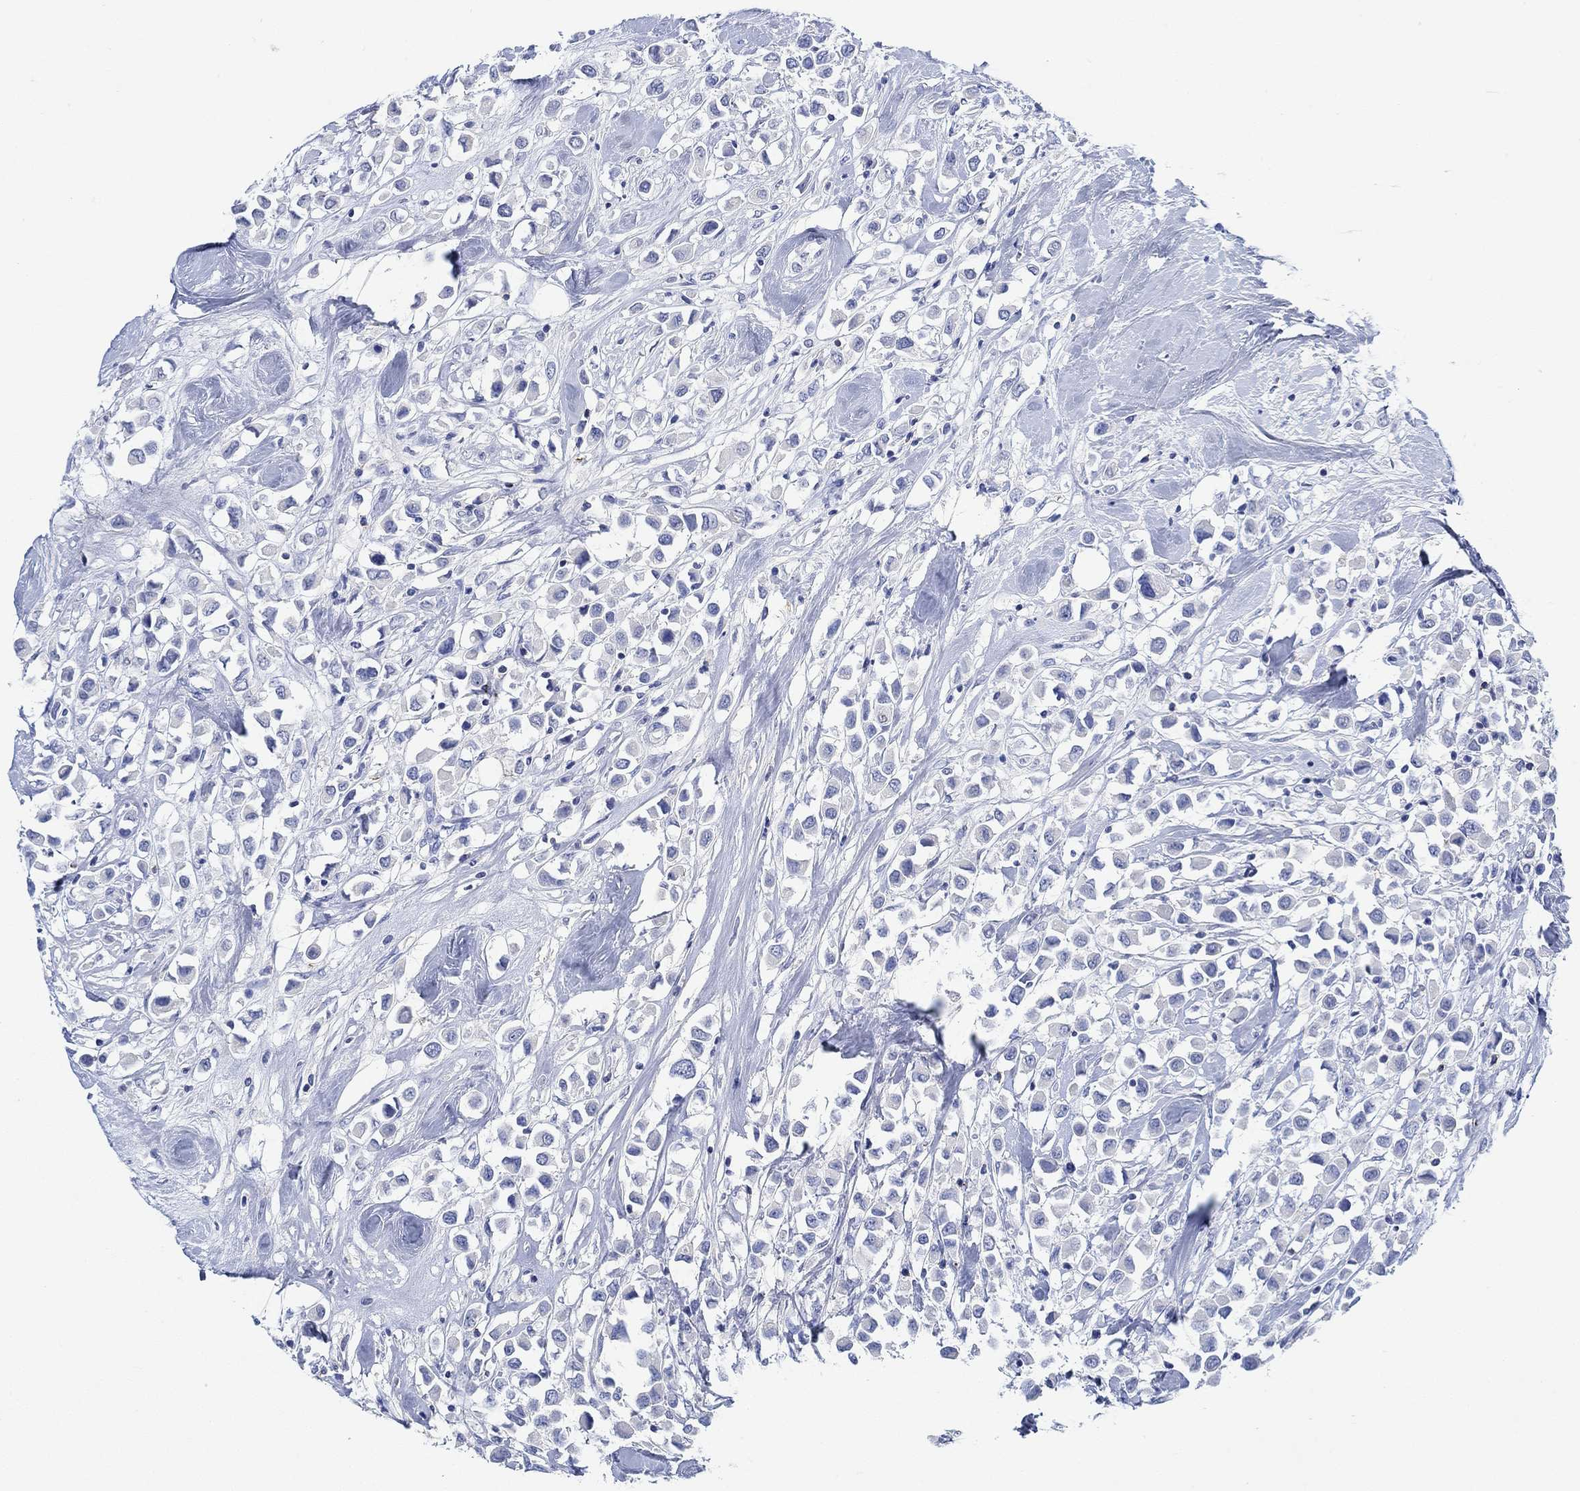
{"staining": {"intensity": "negative", "quantity": "none", "location": "none"}, "tissue": "breast cancer", "cell_type": "Tumor cells", "image_type": "cancer", "snomed": [{"axis": "morphology", "description": "Duct carcinoma"}, {"axis": "topography", "description": "Breast"}], "caption": "An immunohistochemistry (IHC) photomicrograph of breast intraductal carcinoma is shown. There is no staining in tumor cells of breast intraductal carcinoma.", "gene": "PPP1R17", "patient": {"sex": "female", "age": 61}}